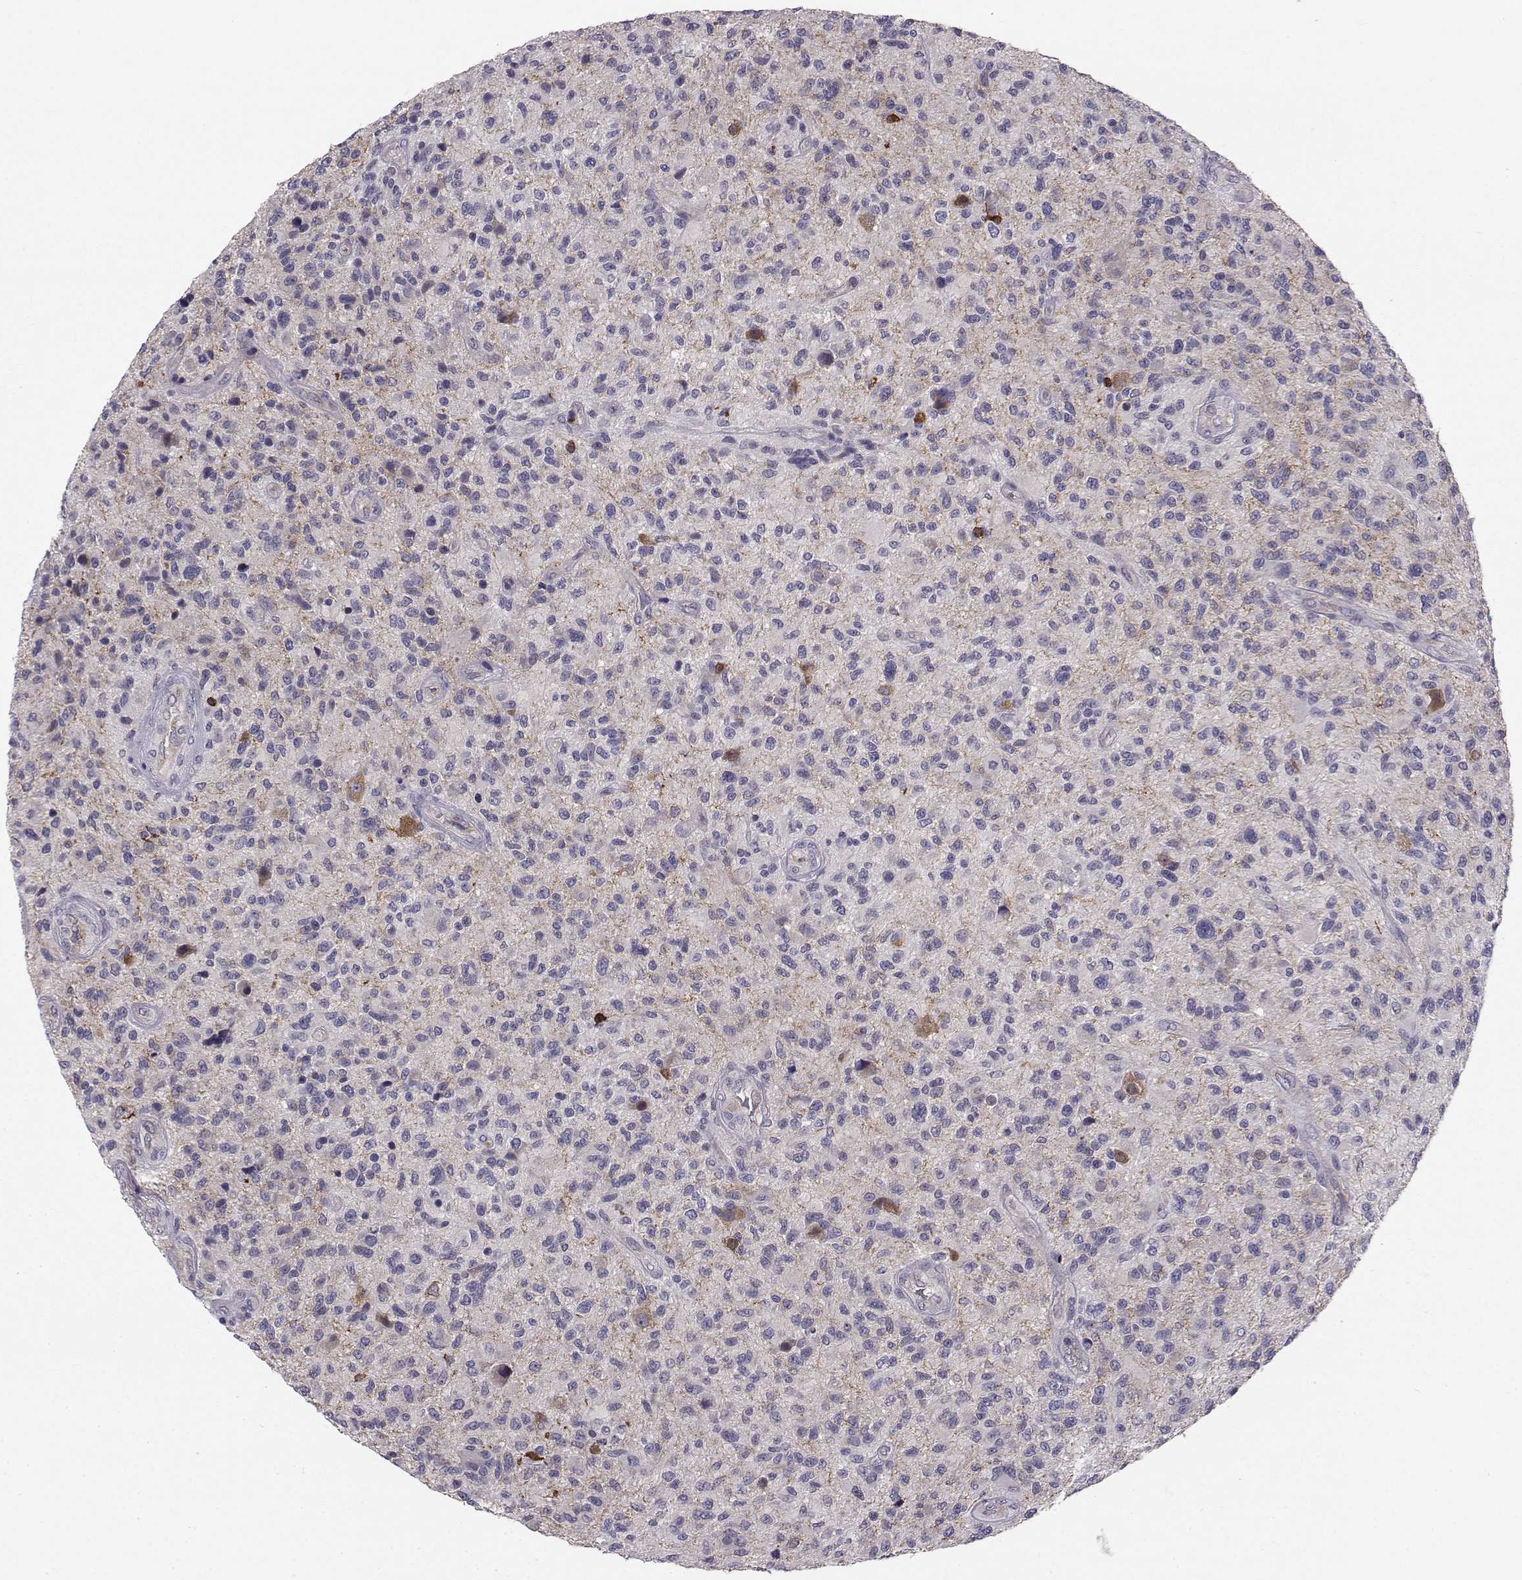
{"staining": {"intensity": "negative", "quantity": "none", "location": "none"}, "tissue": "glioma", "cell_type": "Tumor cells", "image_type": "cancer", "snomed": [{"axis": "morphology", "description": "Glioma, malignant, High grade"}, {"axis": "topography", "description": "Brain"}], "caption": "Image shows no significant protein expression in tumor cells of glioma.", "gene": "PEX5L", "patient": {"sex": "male", "age": 47}}